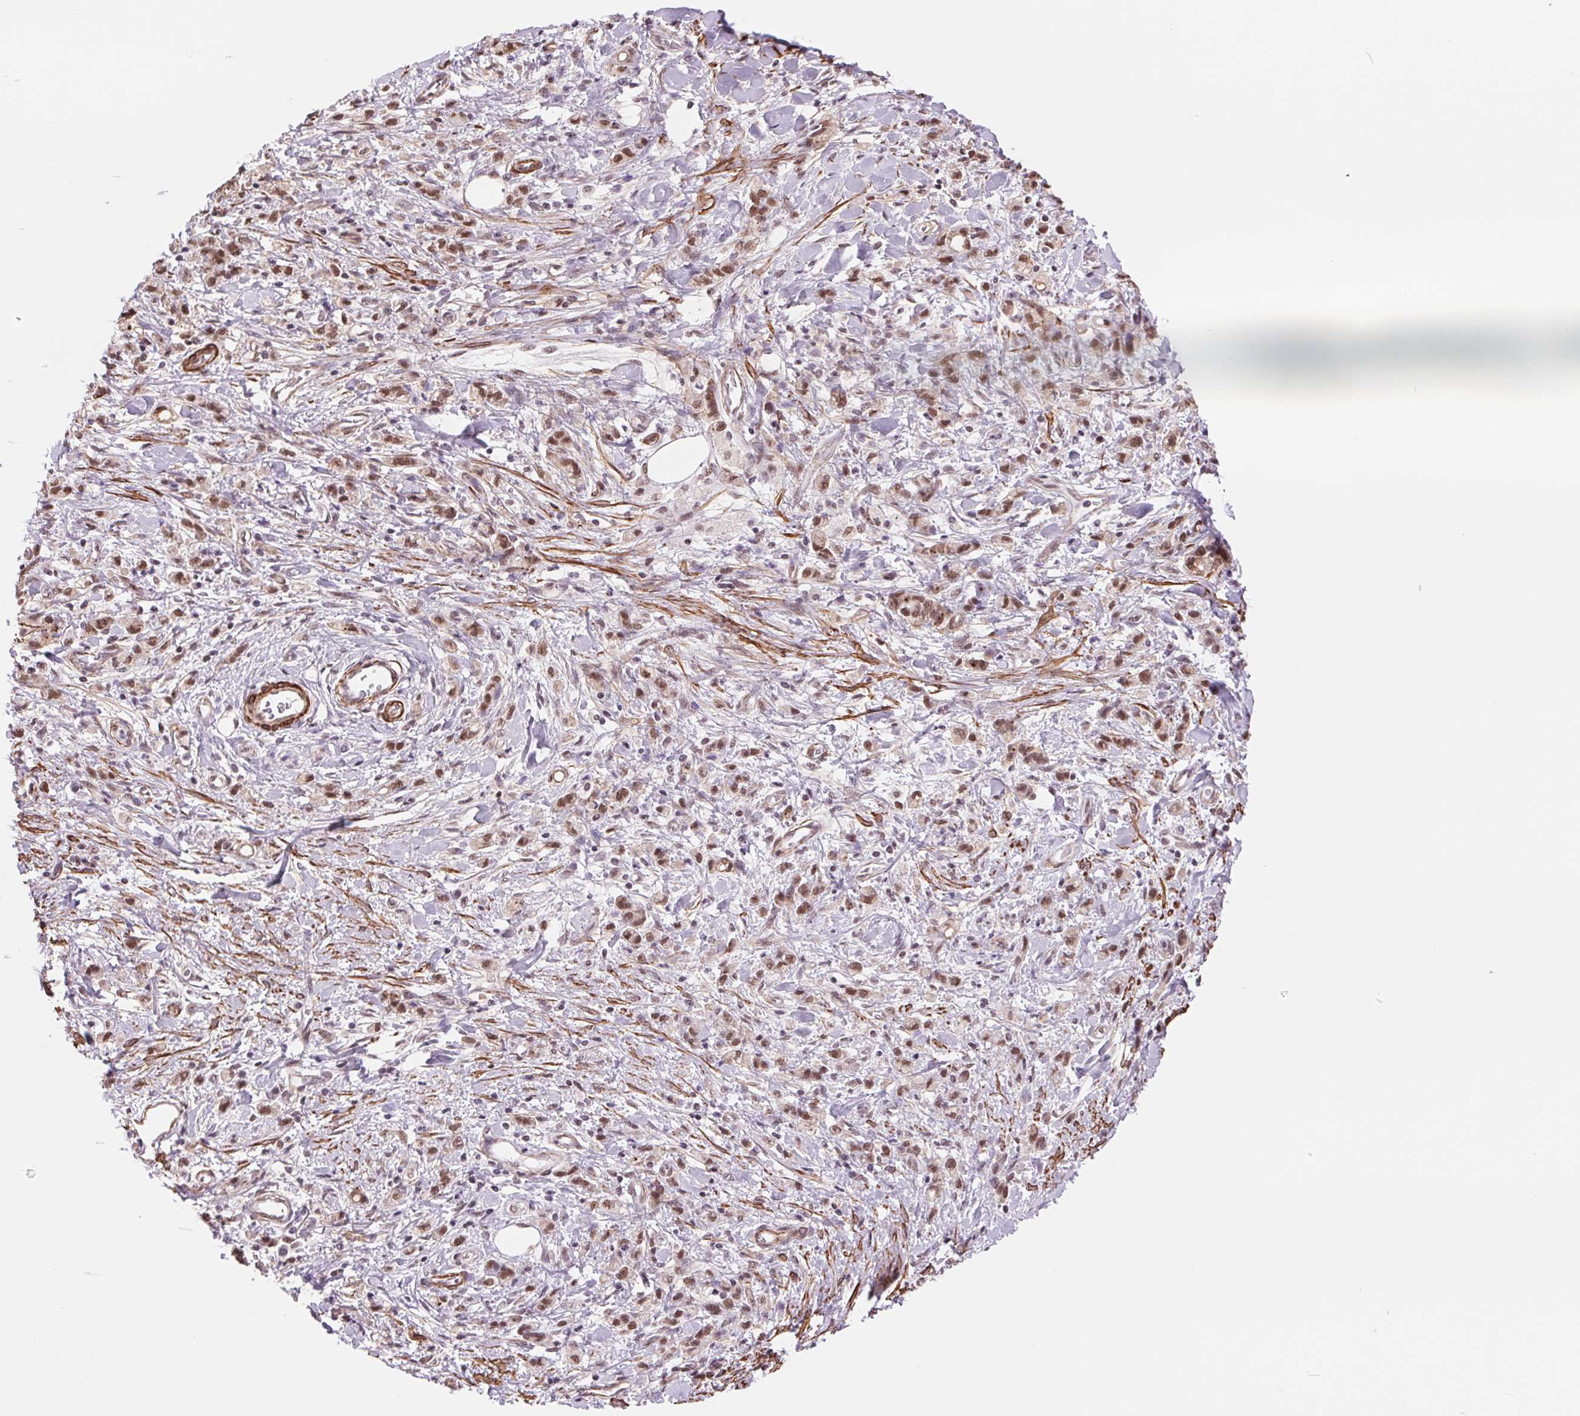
{"staining": {"intensity": "moderate", "quantity": ">75%", "location": "nuclear"}, "tissue": "stomach cancer", "cell_type": "Tumor cells", "image_type": "cancer", "snomed": [{"axis": "morphology", "description": "Adenocarcinoma, NOS"}, {"axis": "topography", "description": "Stomach"}], "caption": "Immunohistochemical staining of stomach adenocarcinoma demonstrates moderate nuclear protein expression in about >75% of tumor cells.", "gene": "BCAT1", "patient": {"sex": "male", "age": 77}}